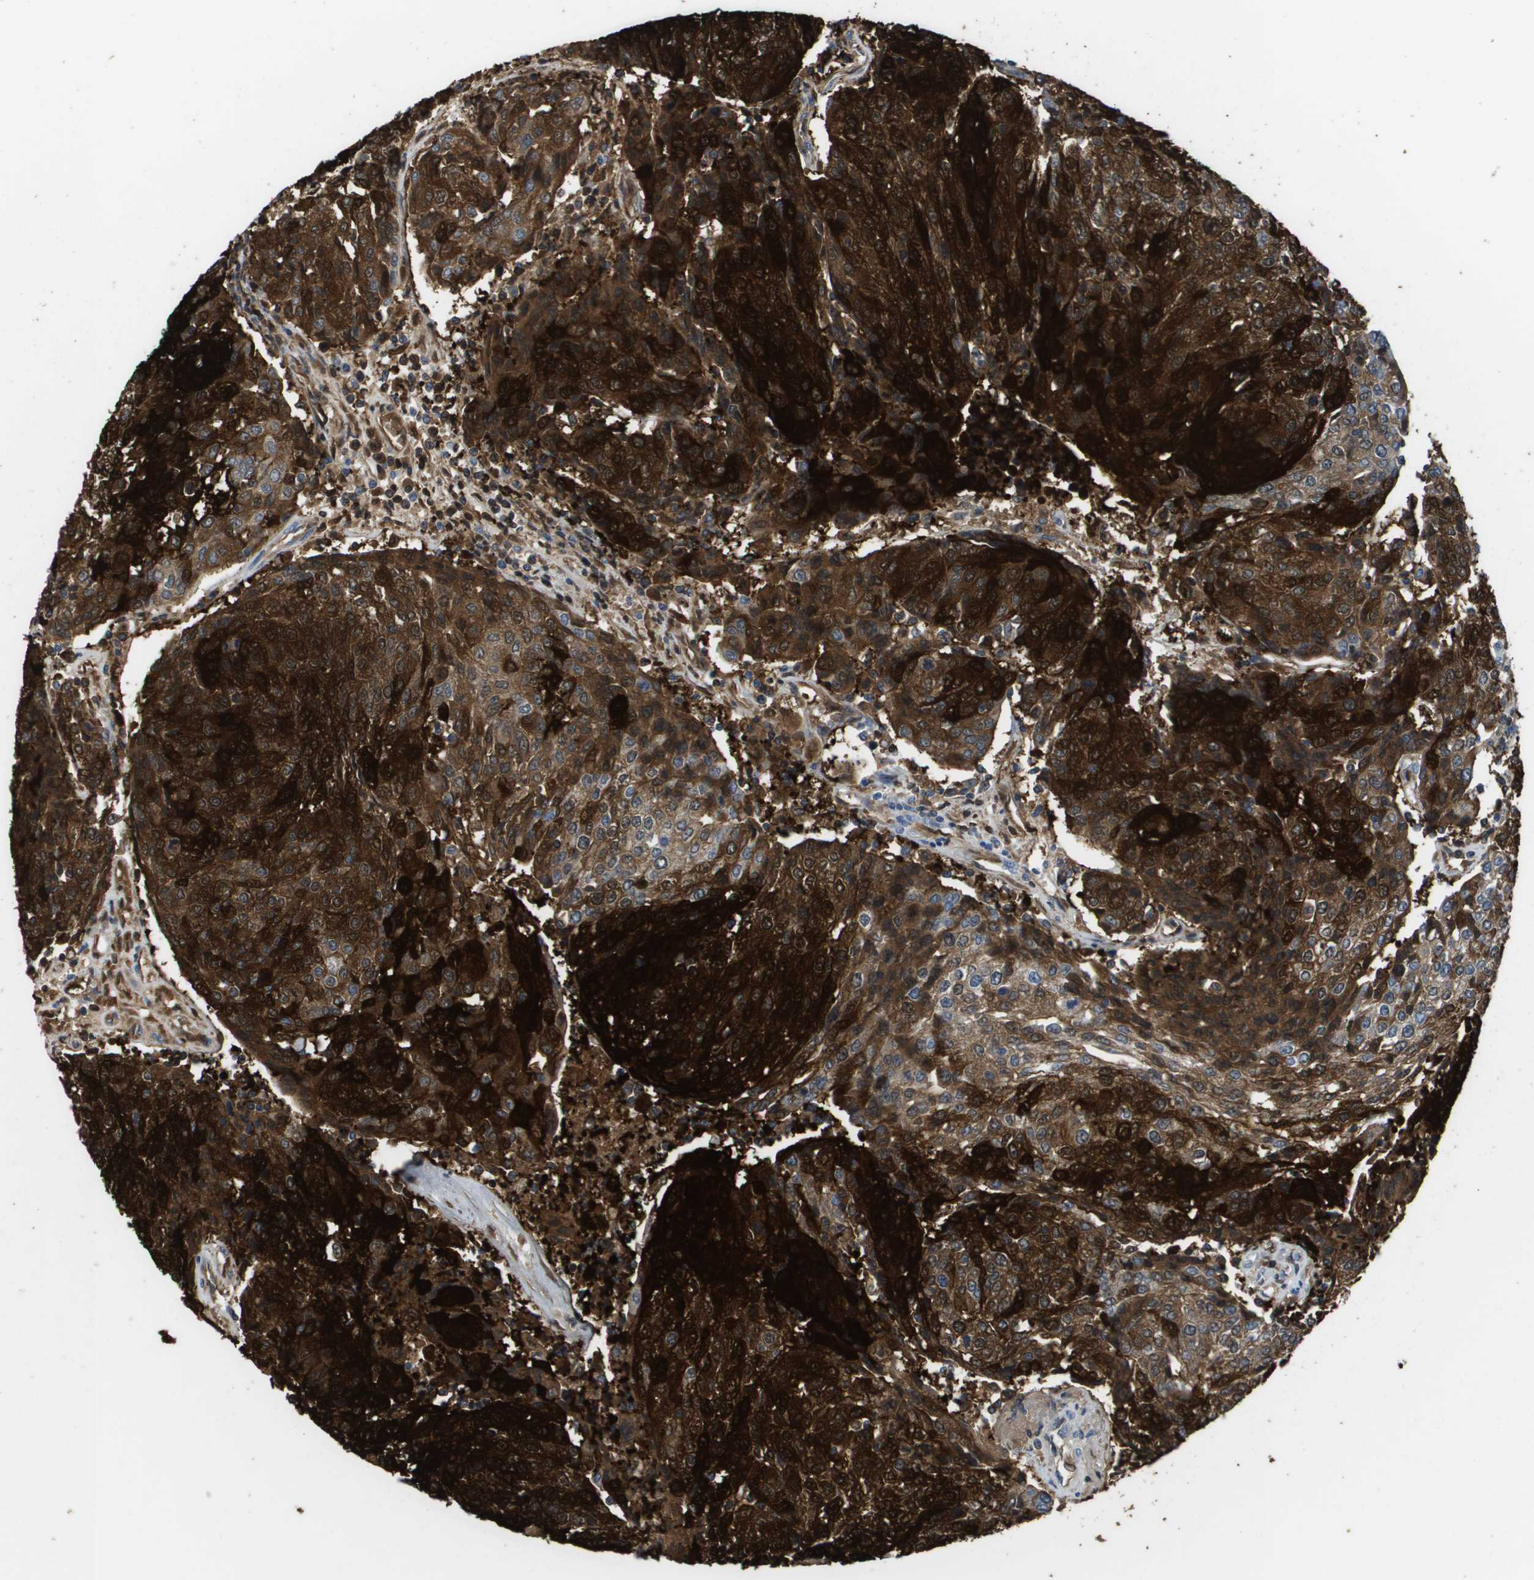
{"staining": {"intensity": "strong", "quantity": ">75%", "location": "cytoplasmic/membranous"}, "tissue": "urothelial cancer", "cell_type": "Tumor cells", "image_type": "cancer", "snomed": [{"axis": "morphology", "description": "Urothelial carcinoma, High grade"}, {"axis": "topography", "description": "Urinary bladder"}], "caption": "Human urothelial cancer stained for a protein (brown) demonstrates strong cytoplasmic/membranous positive expression in approximately >75% of tumor cells.", "gene": "FABP5", "patient": {"sex": "female", "age": 85}}